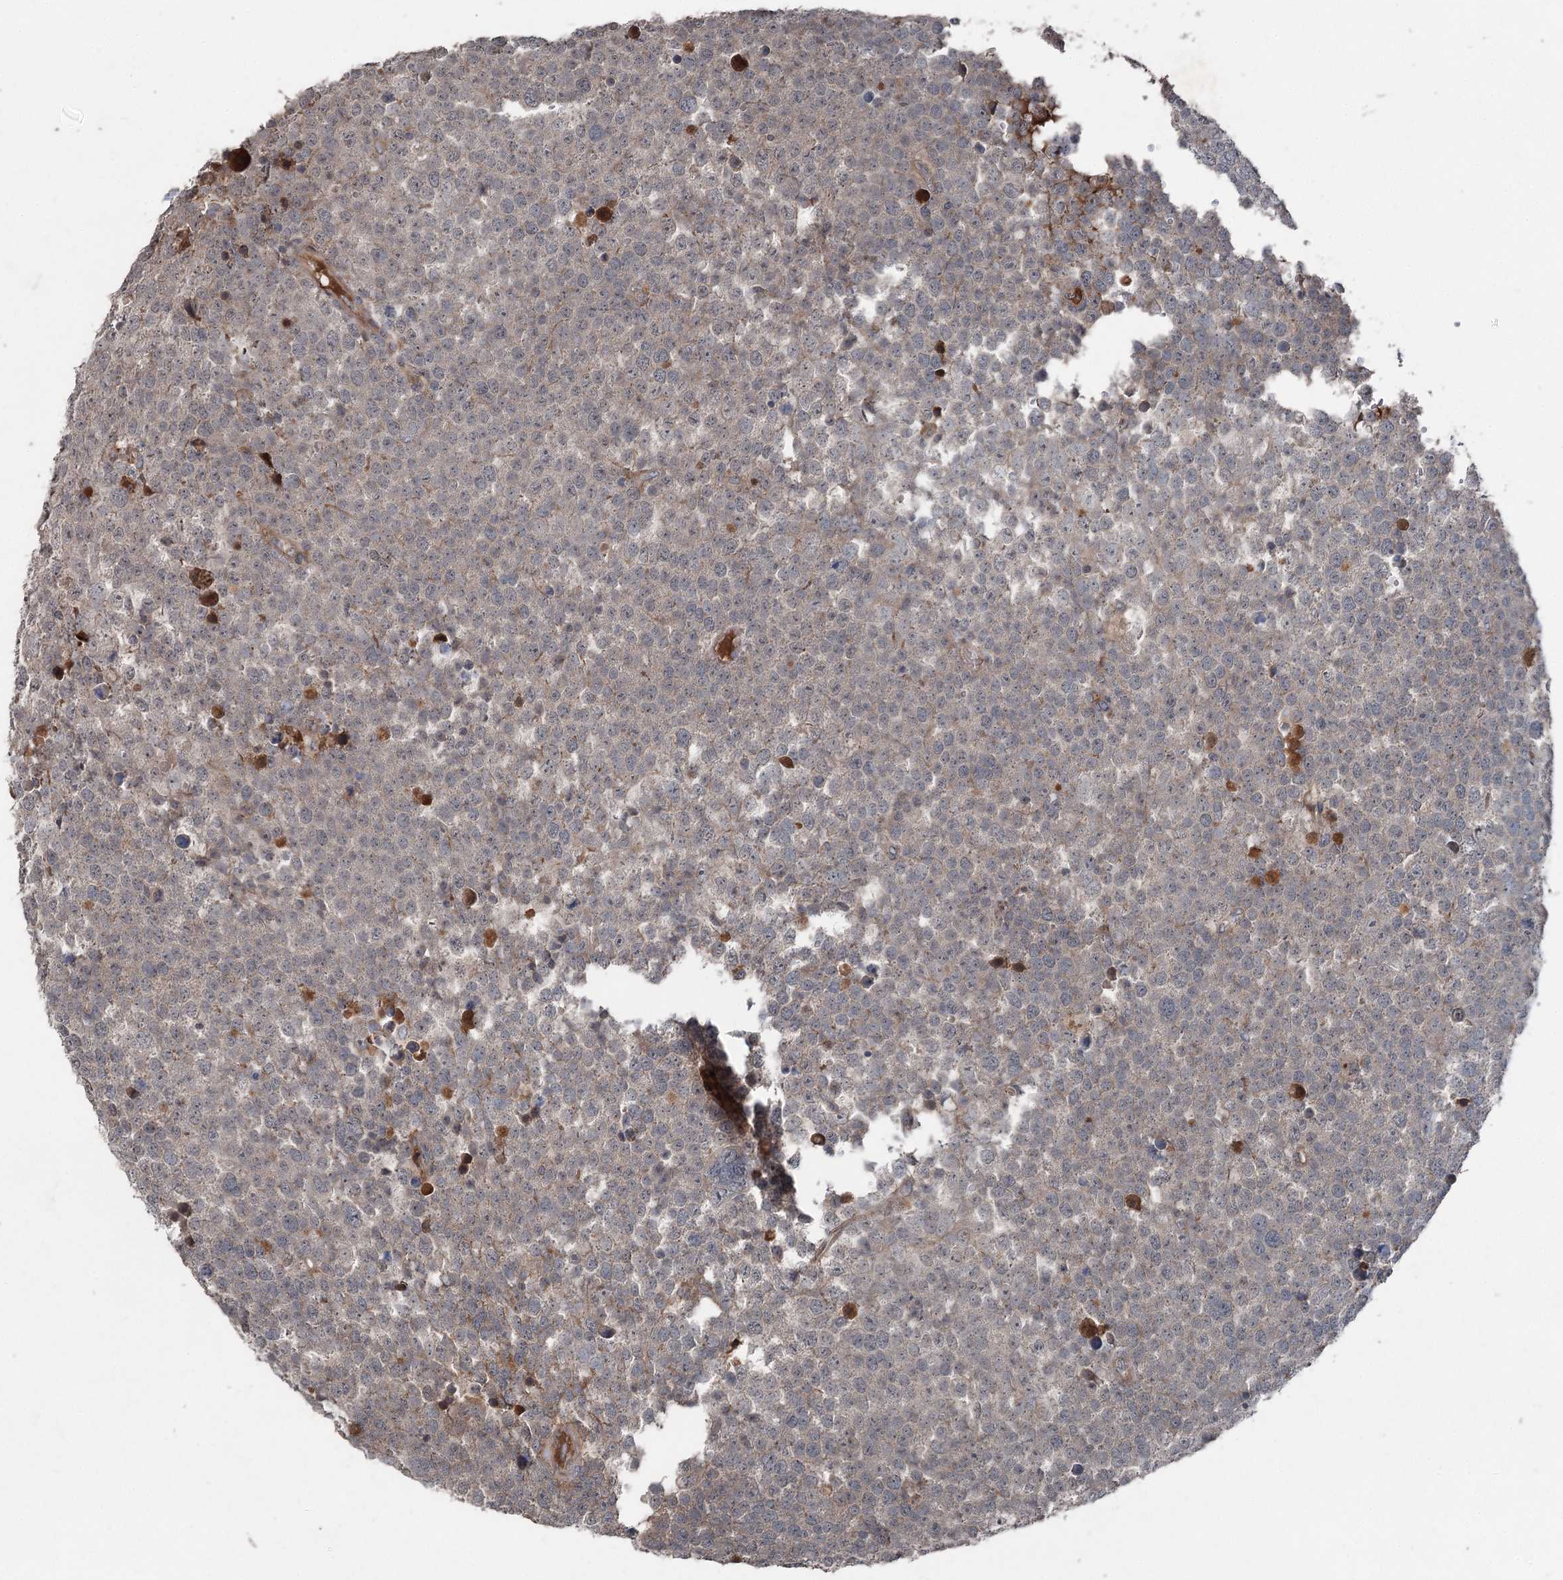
{"staining": {"intensity": "negative", "quantity": "none", "location": "none"}, "tissue": "testis cancer", "cell_type": "Tumor cells", "image_type": "cancer", "snomed": [{"axis": "morphology", "description": "Seminoma, NOS"}, {"axis": "topography", "description": "Testis"}], "caption": "Testis cancer (seminoma) stained for a protein using immunohistochemistry exhibits no positivity tumor cells.", "gene": "MAPK8IP2", "patient": {"sex": "male", "age": 71}}